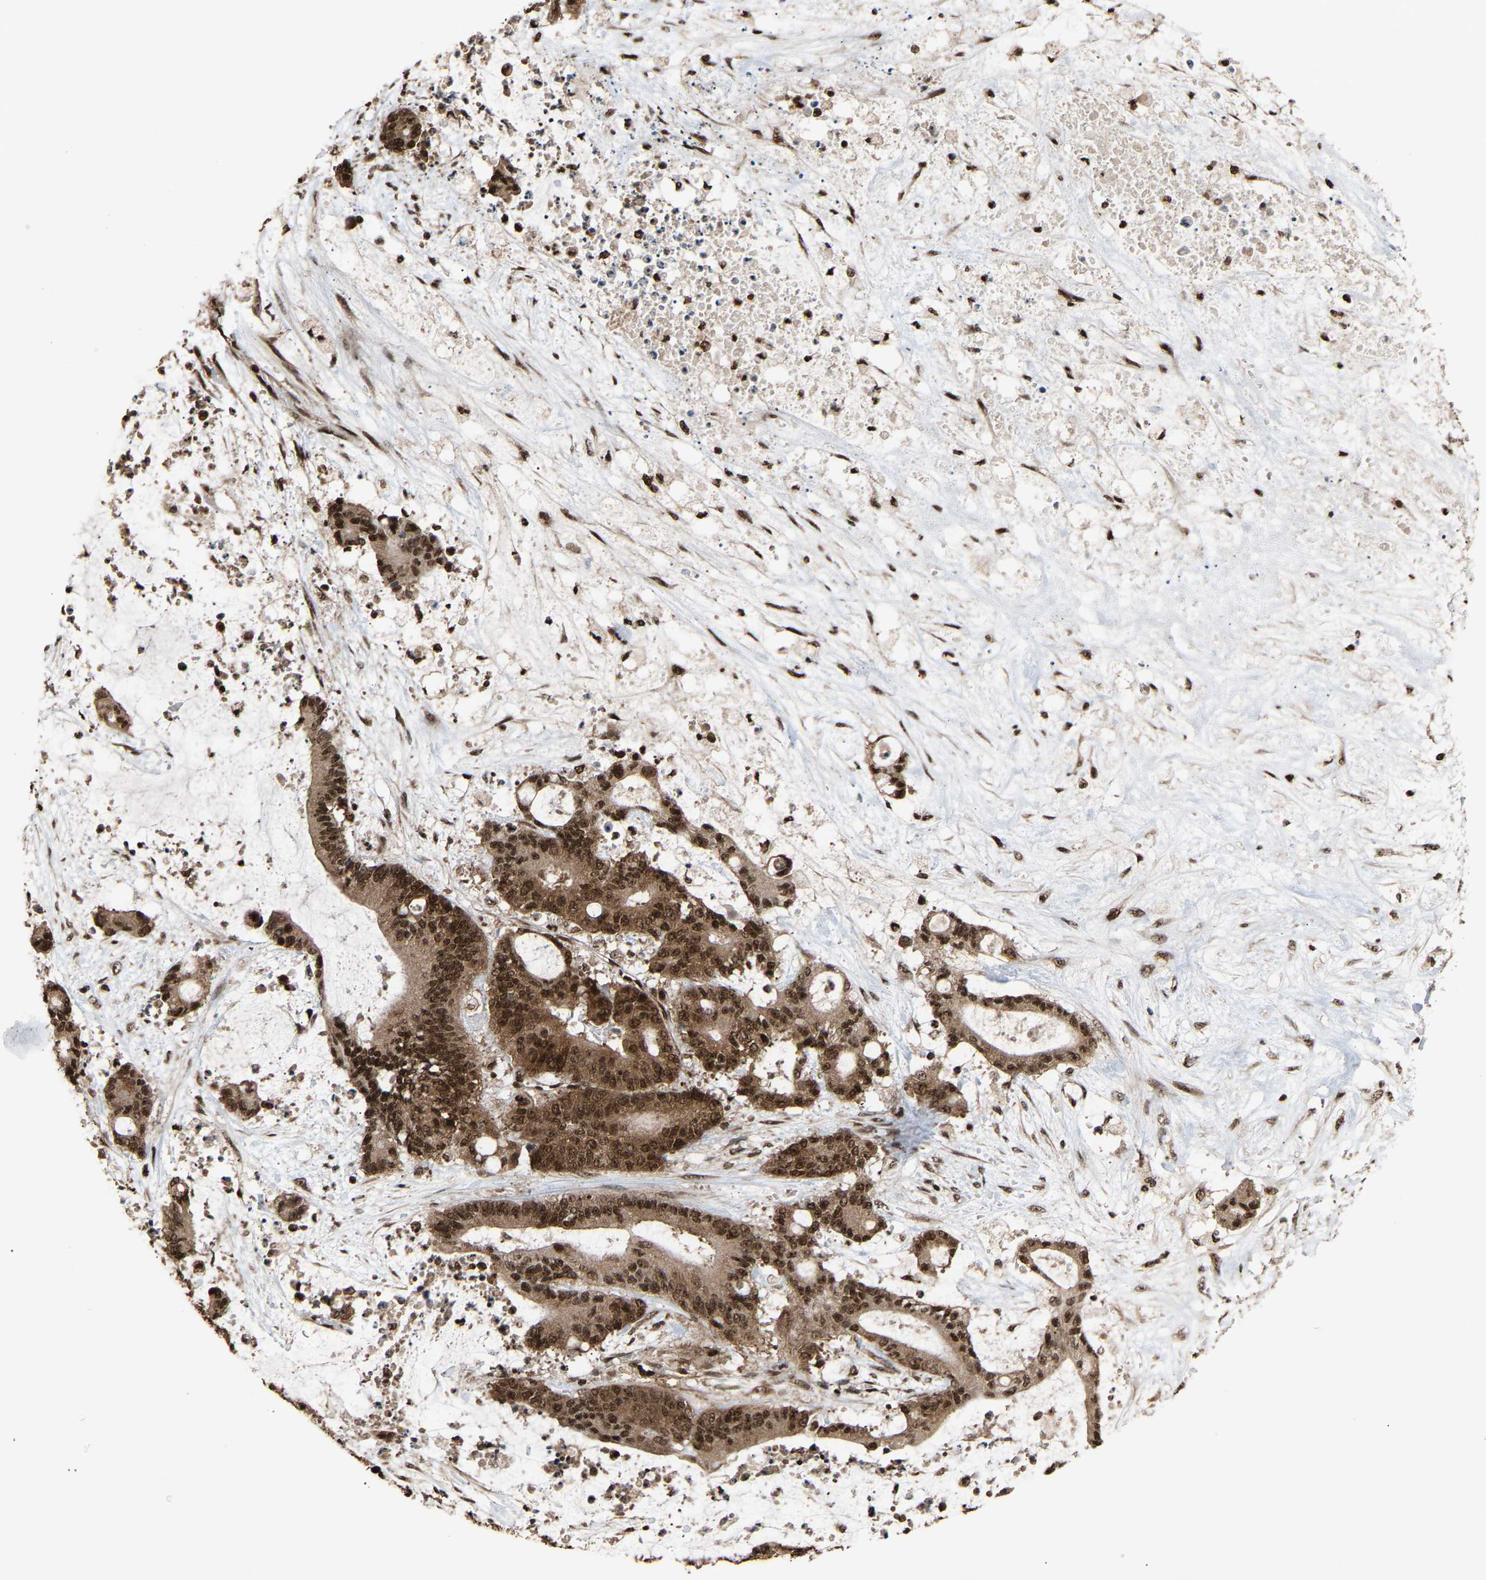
{"staining": {"intensity": "strong", "quantity": ">75%", "location": "cytoplasmic/membranous,nuclear"}, "tissue": "liver cancer", "cell_type": "Tumor cells", "image_type": "cancer", "snomed": [{"axis": "morphology", "description": "Normal tissue, NOS"}, {"axis": "morphology", "description": "Cholangiocarcinoma"}, {"axis": "topography", "description": "Liver"}, {"axis": "topography", "description": "Peripheral nerve tissue"}], "caption": "Cholangiocarcinoma (liver) stained with a brown dye demonstrates strong cytoplasmic/membranous and nuclear positive expression in approximately >75% of tumor cells.", "gene": "ALYREF", "patient": {"sex": "female", "age": 73}}